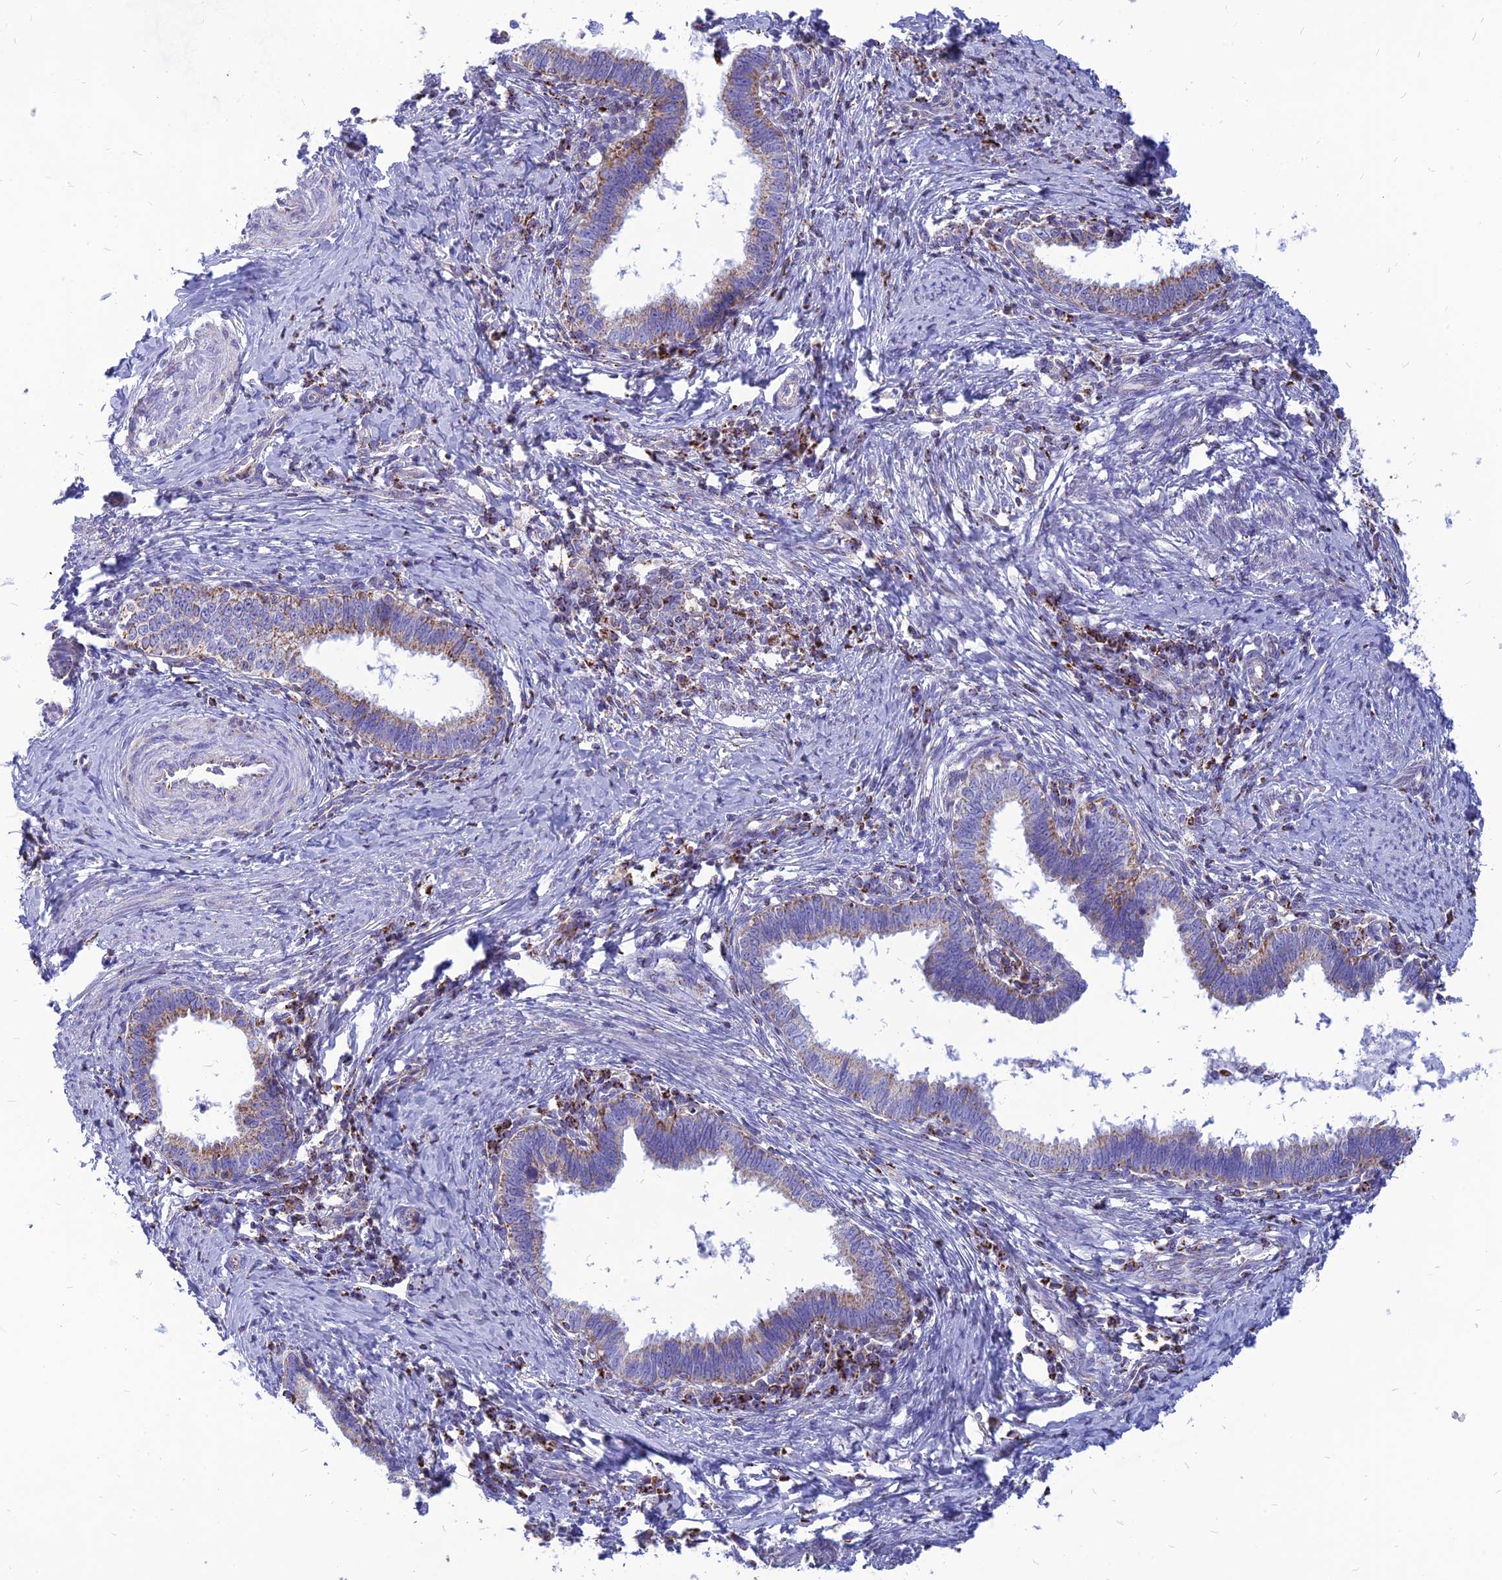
{"staining": {"intensity": "moderate", "quantity": "25%-75%", "location": "cytoplasmic/membranous"}, "tissue": "cervical cancer", "cell_type": "Tumor cells", "image_type": "cancer", "snomed": [{"axis": "morphology", "description": "Adenocarcinoma, NOS"}, {"axis": "topography", "description": "Cervix"}], "caption": "Immunohistochemical staining of human cervical cancer shows medium levels of moderate cytoplasmic/membranous positivity in about 25%-75% of tumor cells. (brown staining indicates protein expression, while blue staining denotes nuclei).", "gene": "PACC1", "patient": {"sex": "female", "age": 36}}